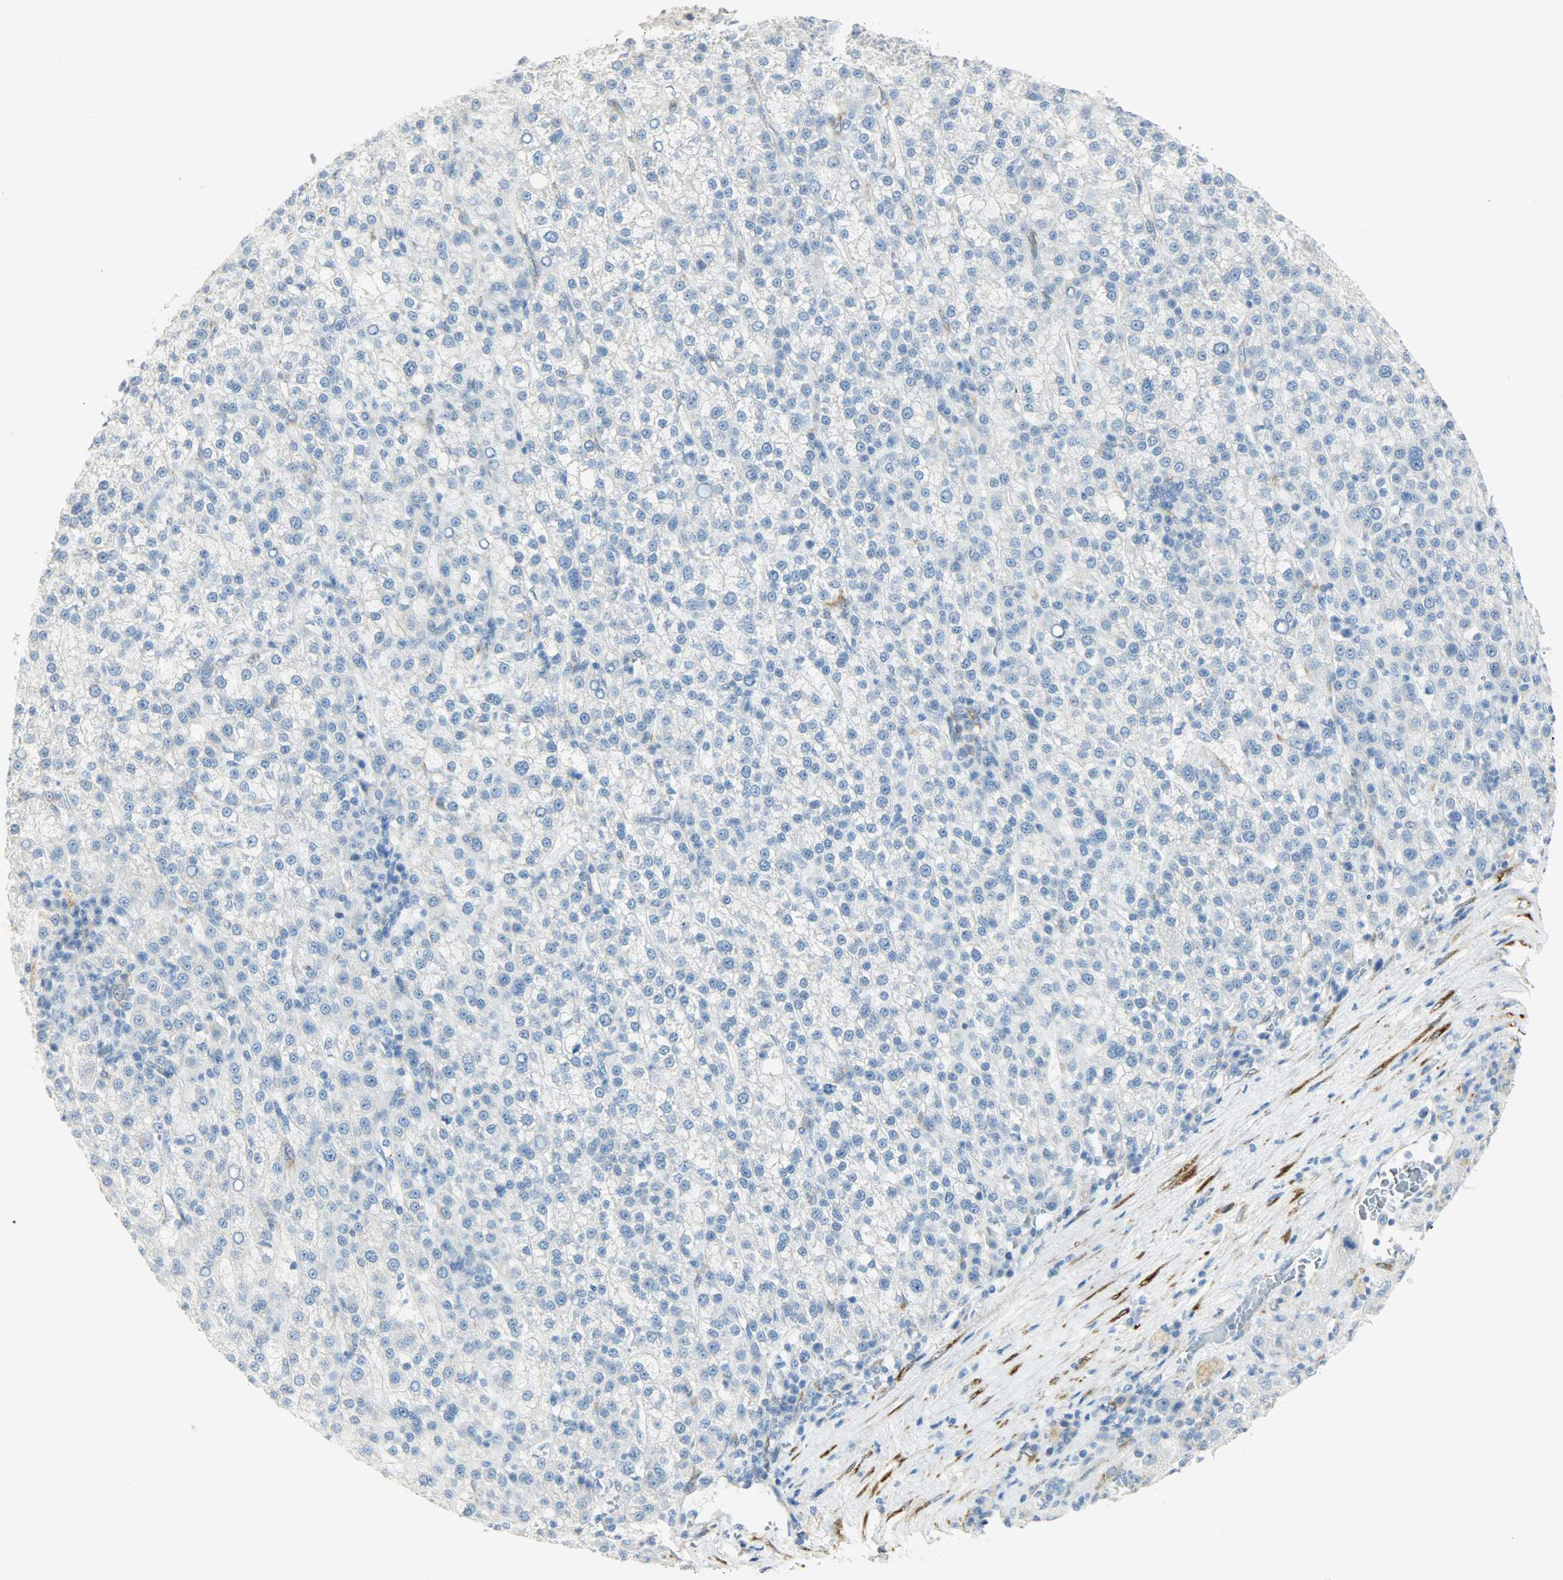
{"staining": {"intensity": "negative", "quantity": "none", "location": "none"}, "tissue": "liver cancer", "cell_type": "Tumor cells", "image_type": "cancer", "snomed": [{"axis": "morphology", "description": "Carcinoma, Hepatocellular, NOS"}, {"axis": "topography", "description": "Liver"}], "caption": "Micrograph shows no protein positivity in tumor cells of liver hepatocellular carcinoma tissue.", "gene": "PKD2", "patient": {"sex": "female", "age": 58}}